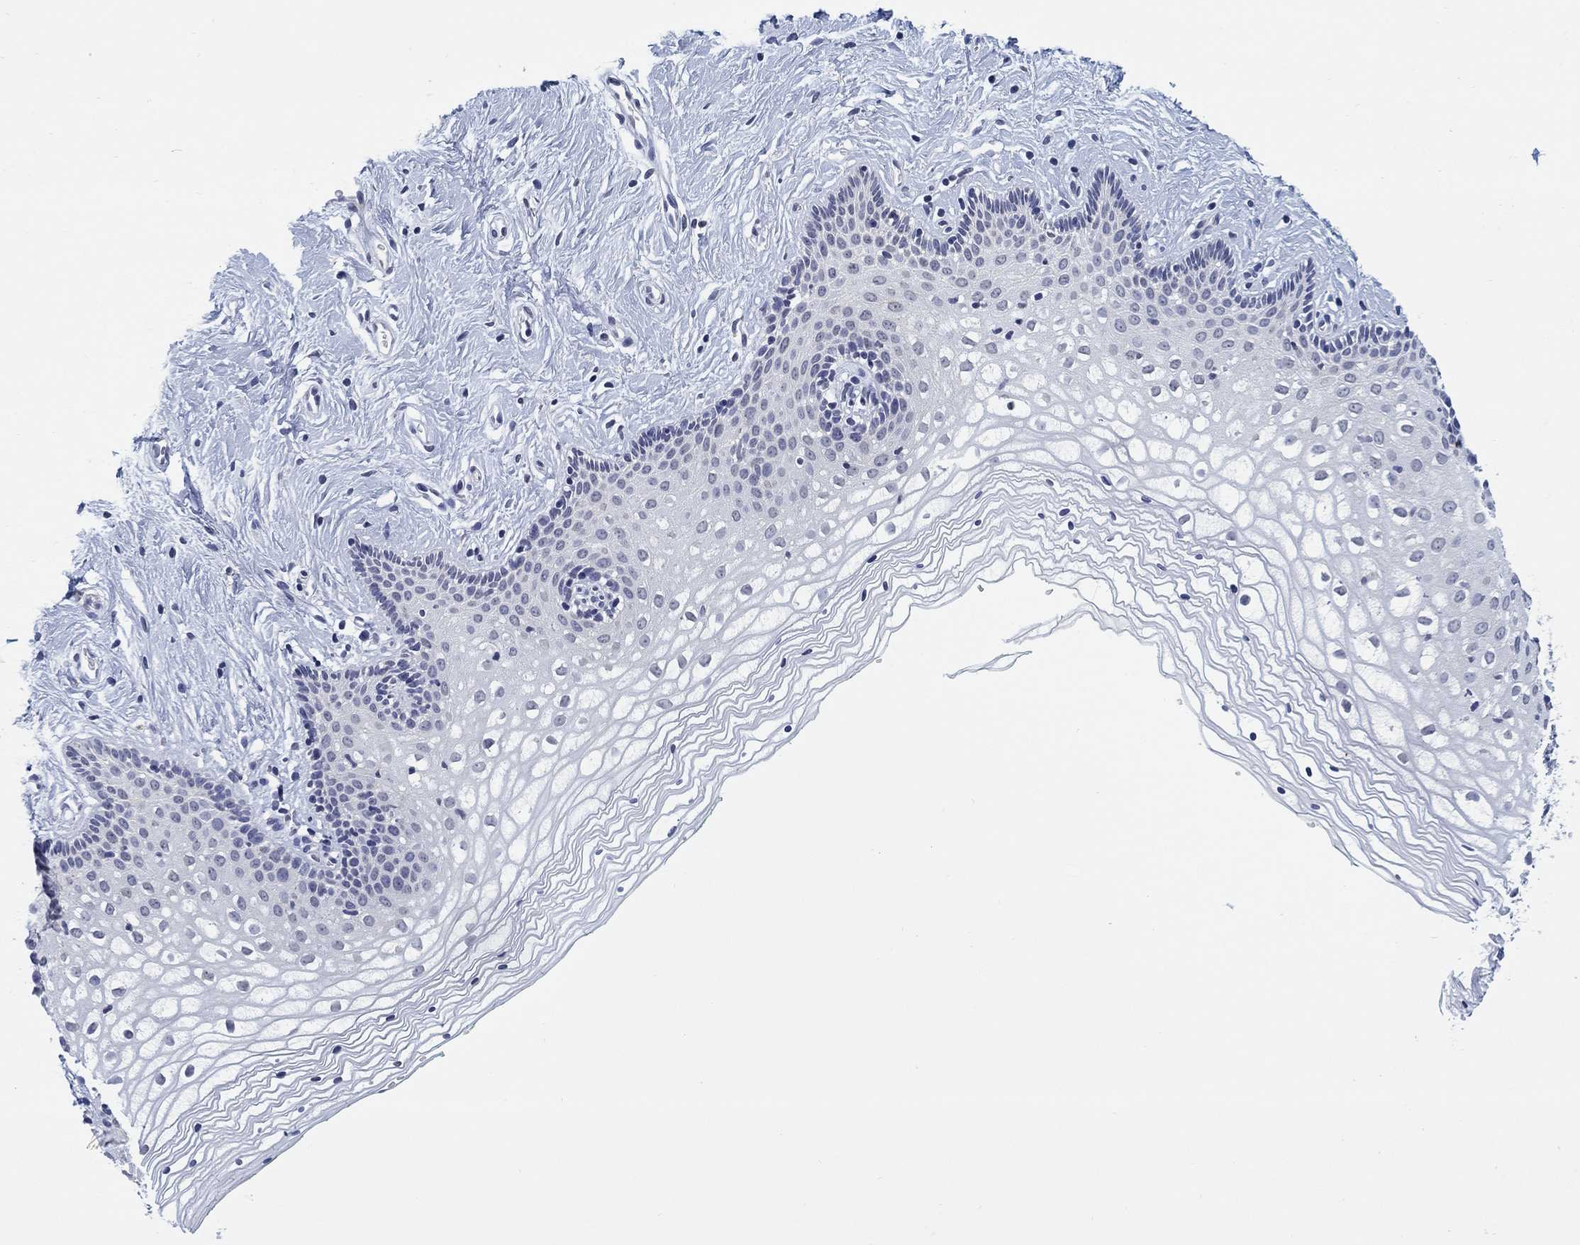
{"staining": {"intensity": "negative", "quantity": "none", "location": "none"}, "tissue": "vagina", "cell_type": "Squamous epithelial cells", "image_type": "normal", "snomed": [{"axis": "morphology", "description": "Normal tissue, NOS"}, {"axis": "topography", "description": "Vagina"}], "caption": "Immunohistochemistry micrograph of unremarkable vagina: human vagina stained with DAB (3,3'-diaminobenzidine) exhibits no significant protein staining in squamous epithelial cells. (Immunohistochemistry (ihc), brightfield microscopy, high magnification).", "gene": "OTUB2", "patient": {"sex": "female", "age": 36}}